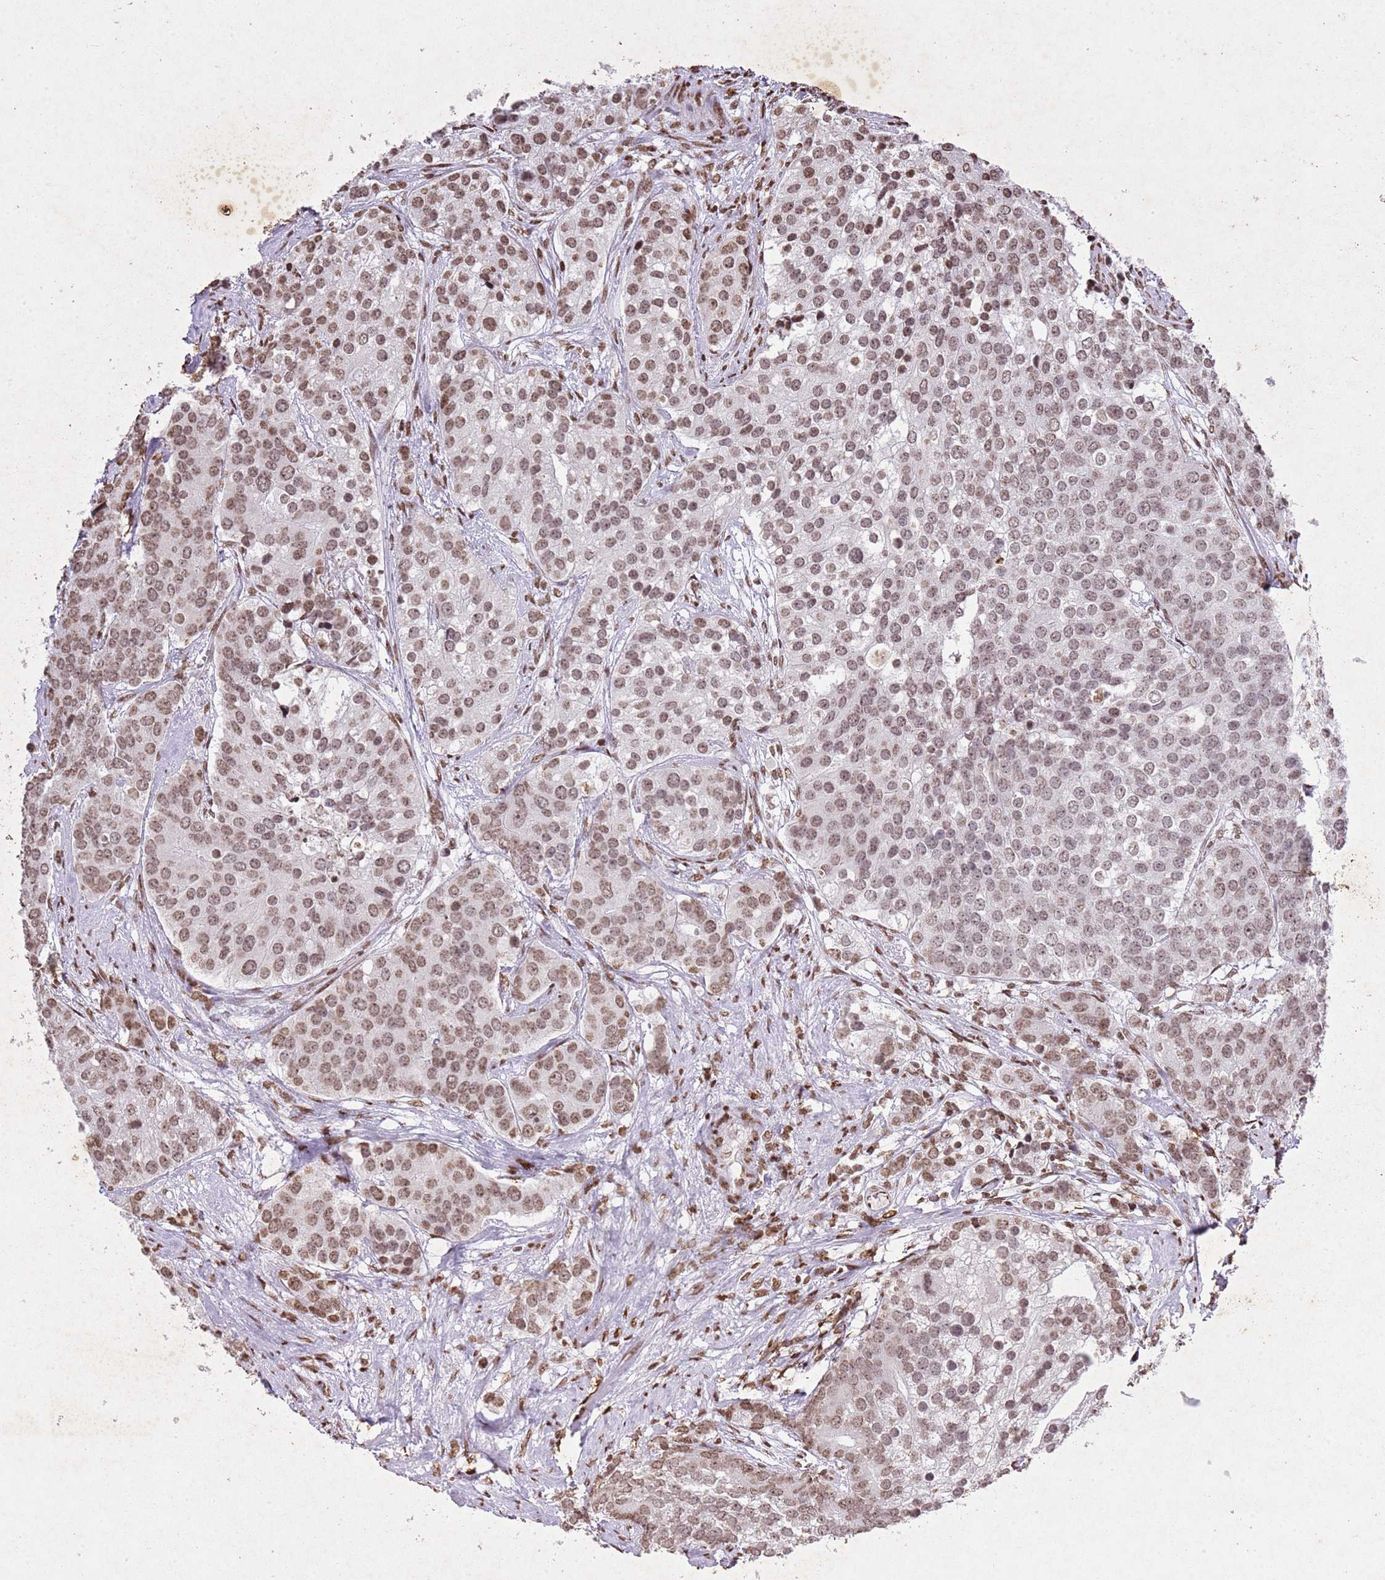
{"staining": {"intensity": "moderate", "quantity": ">75%", "location": "nuclear"}, "tissue": "prostate cancer", "cell_type": "Tumor cells", "image_type": "cancer", "snomed": [{"axis": "morphology", "description": "Adenocarcinoma, High grade"}, {"axis": "topography", "description": "Prostate"}], "caption": "Moderate nuclear protein expression is seen in approximately >75% of tumor cells in adenocarcinoma (high-grade) (prostate).", "gene": "BMAL1", "patient": {"sex": "male", "age": 62}}